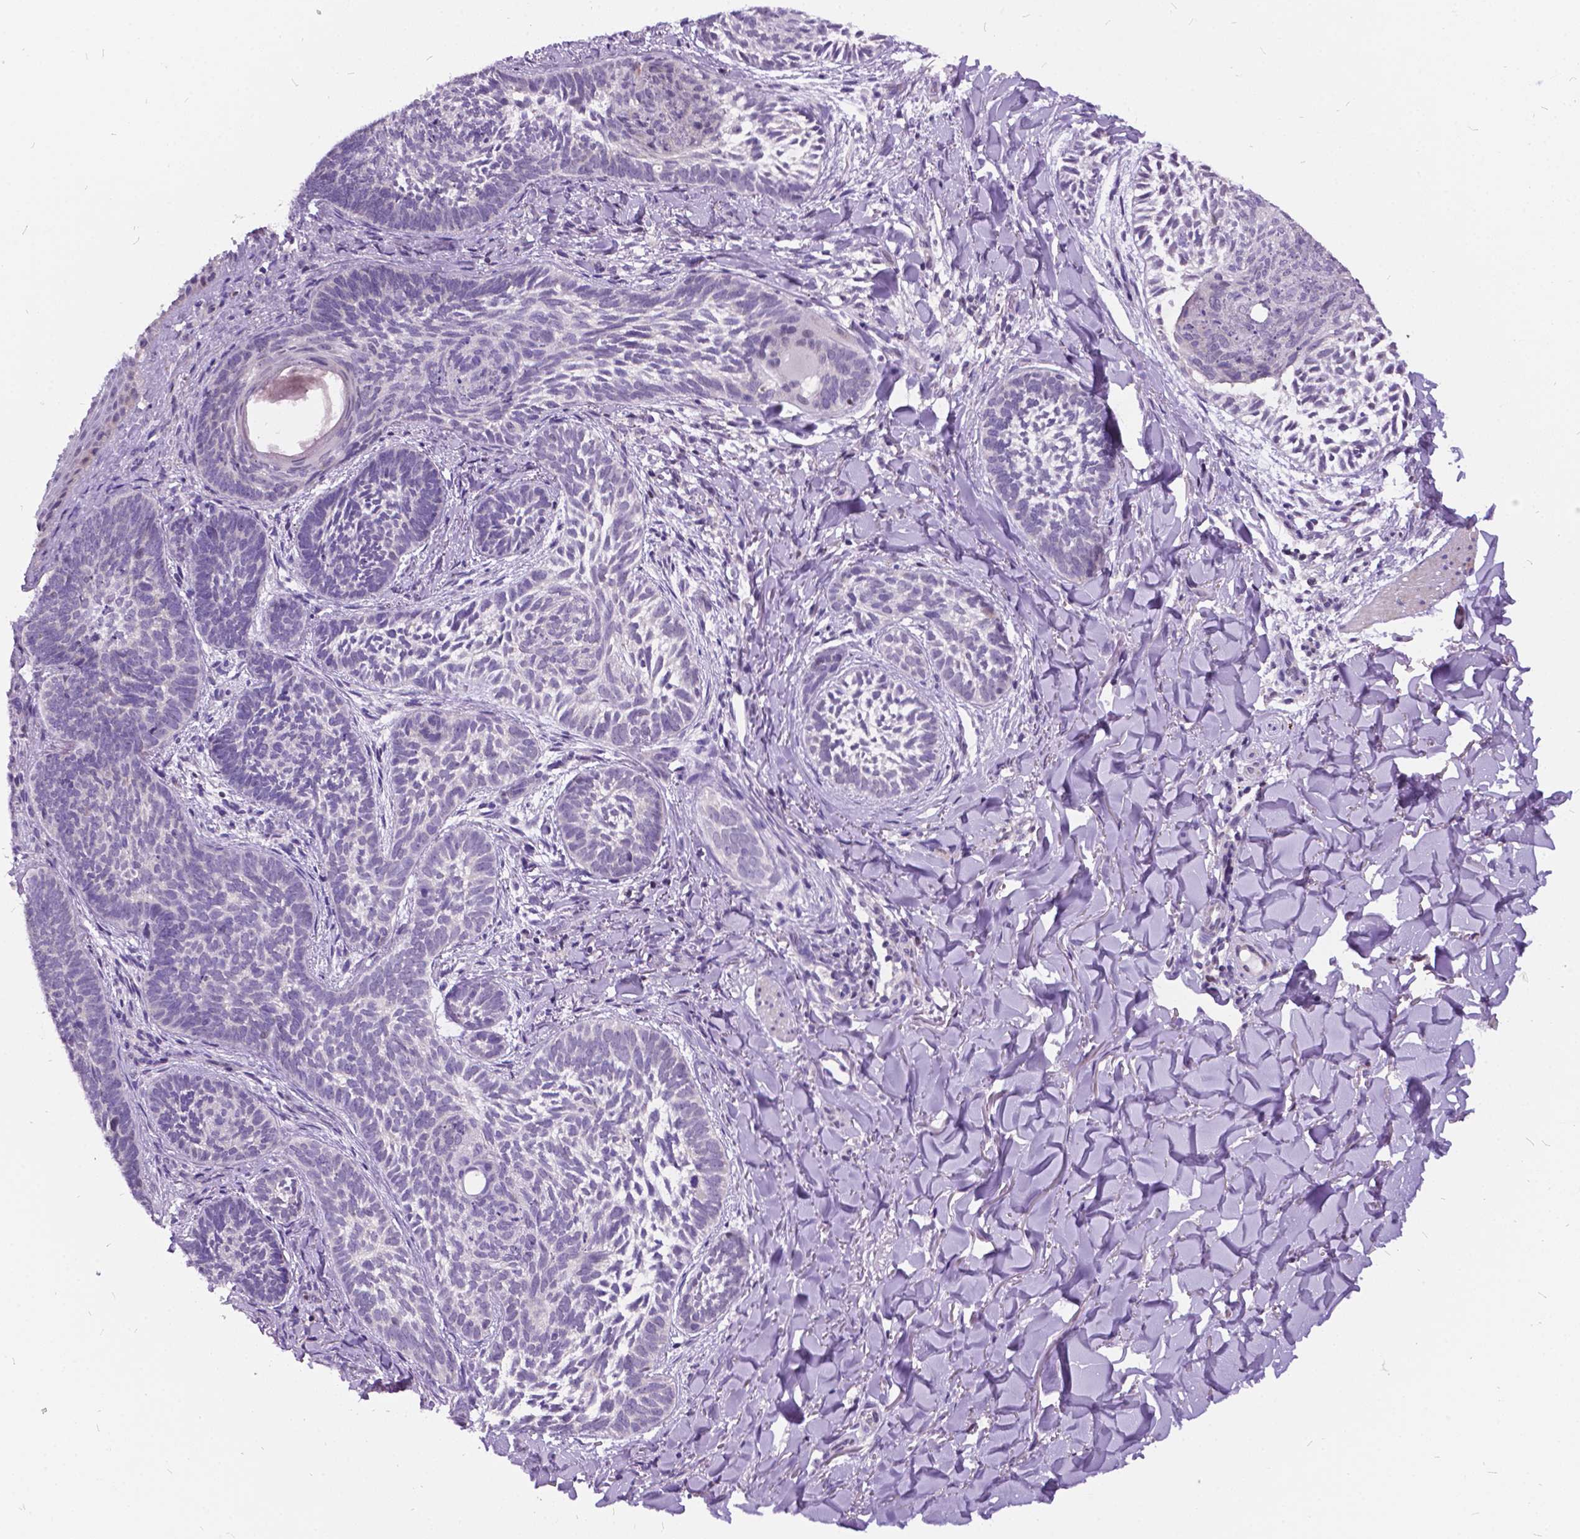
{"staining": {"intensity": "negative", "quantity": "none", "location": "none"}, "tissue": "skin cancer", "cell_type": "Tumor cells", "image_type": "cancer", "snomed": [{"axis": "morphology", "description": "Normal tissue, NOS"}, {"axis": "morphology", "description": "Basal cell carcinoma"}, {"axis": "topography", "description": "Skin"}], "caption": "An immunohistochemistry (IHC) photomicrograph of basal cell carcinoma (skin) is shown. There is no staining in tumor cells of basal cell carcinoma (skin). (DAB immunohistochemistry (IHC) with hematoxylin counter stain).", "gene": "DPF3", "patient": {"sex": "male", "age": 46}}